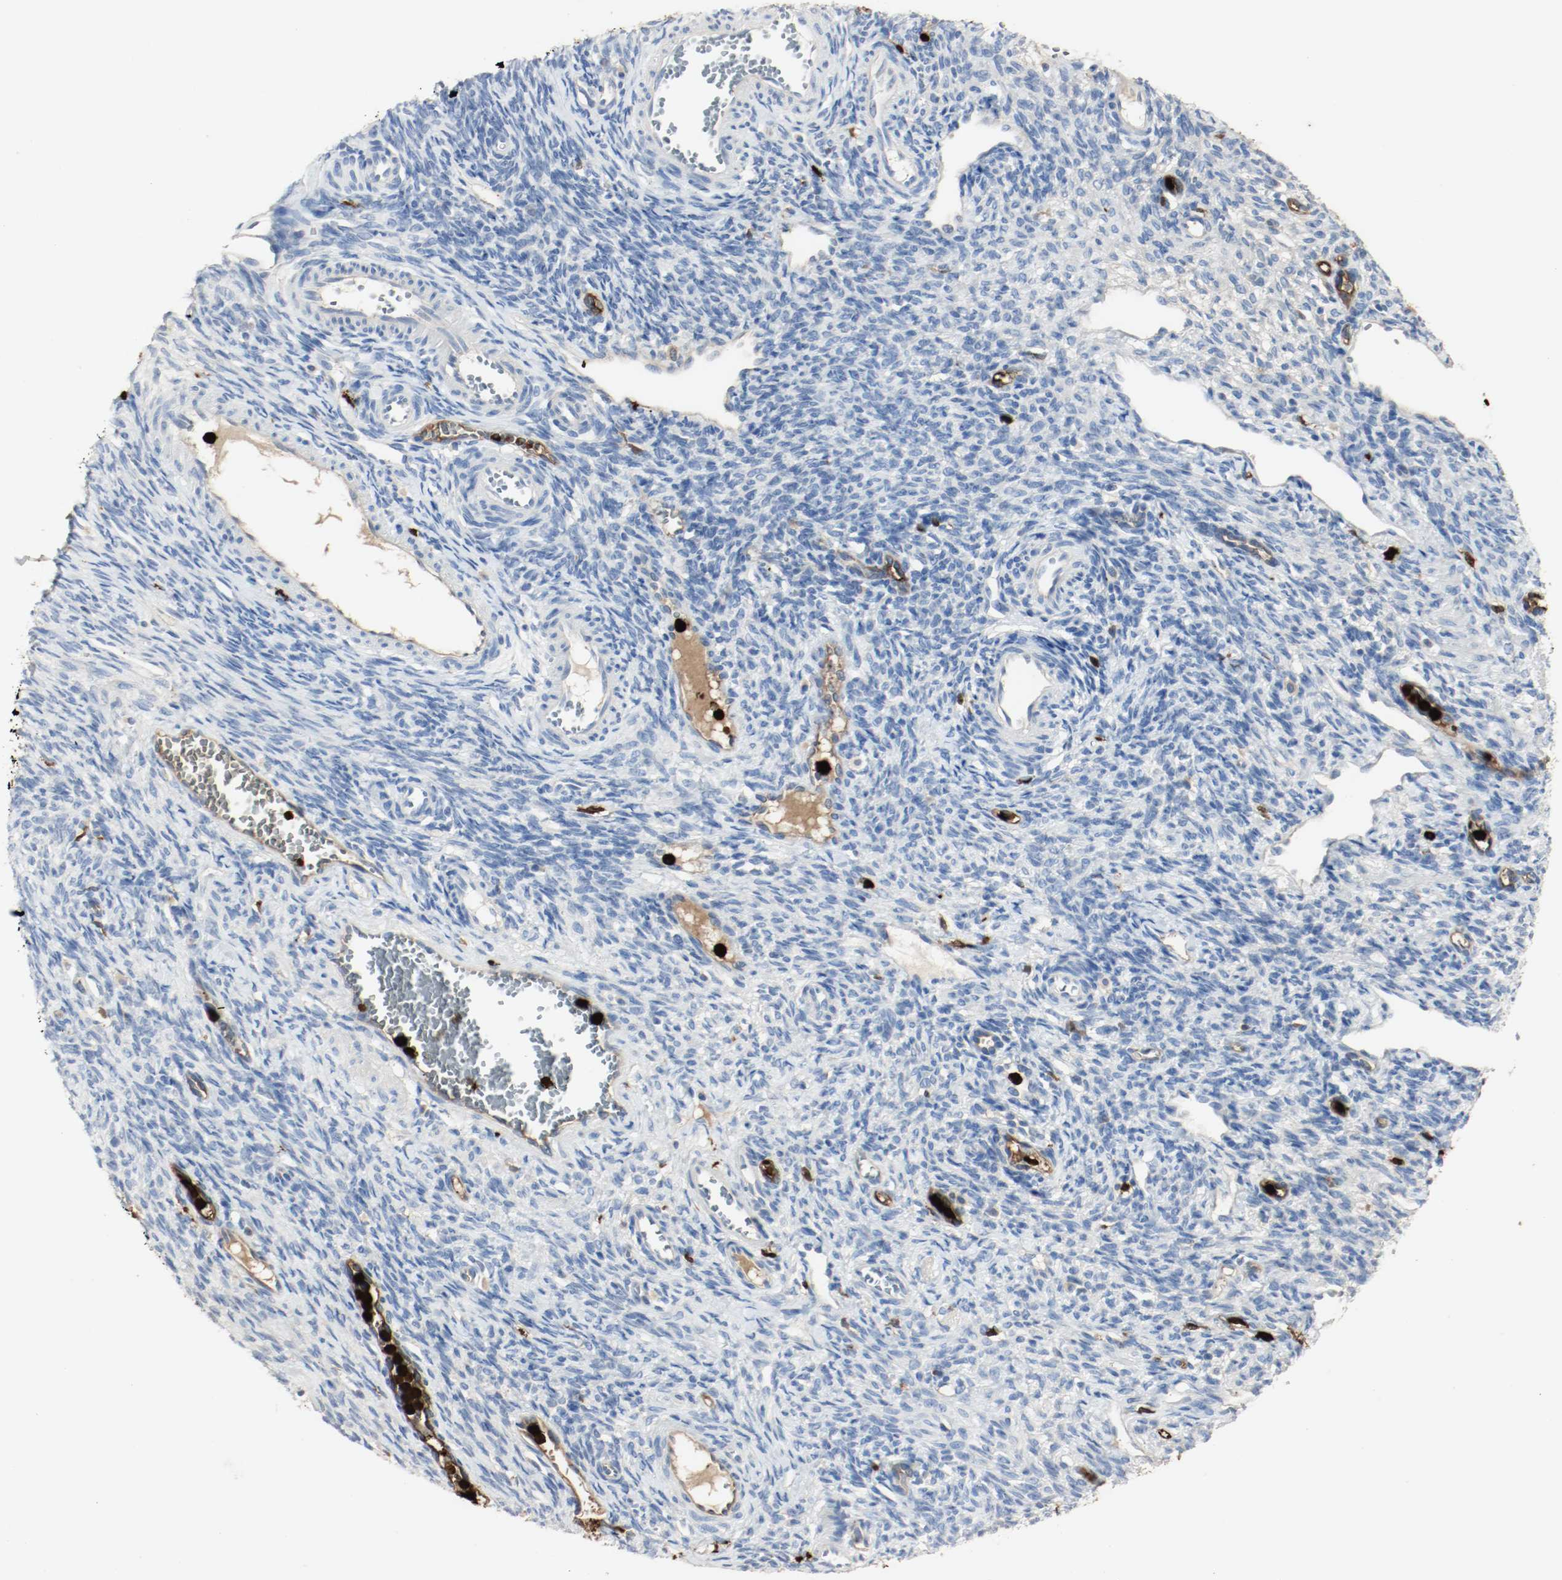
{"staining": {"intensity": "weak", "quantity": "<25%", "location": "cytoplasmic/membranous"}, "tissue": "ovary", "cell_type": "Follicle cells", "image_type": "normal", "snomed": [{"axis": "morphology", "description": "Normal tissue, NOS"}, {"axis": "topography", "description": "Ovary"}], "caption": "High magnification brightfield microscopy of unremarkable ovary stained with DAB (brown) and counterstained with hematoxylin (blue): follicle cells show no significant staining. Brightfield microscopy of immunohistochemistry (IHC) stained with DAB (brown) and hematoxylin (blue), captured at high magnification.", "gene": "S100A9", "patient": {"sex": "female", "age": 33}}